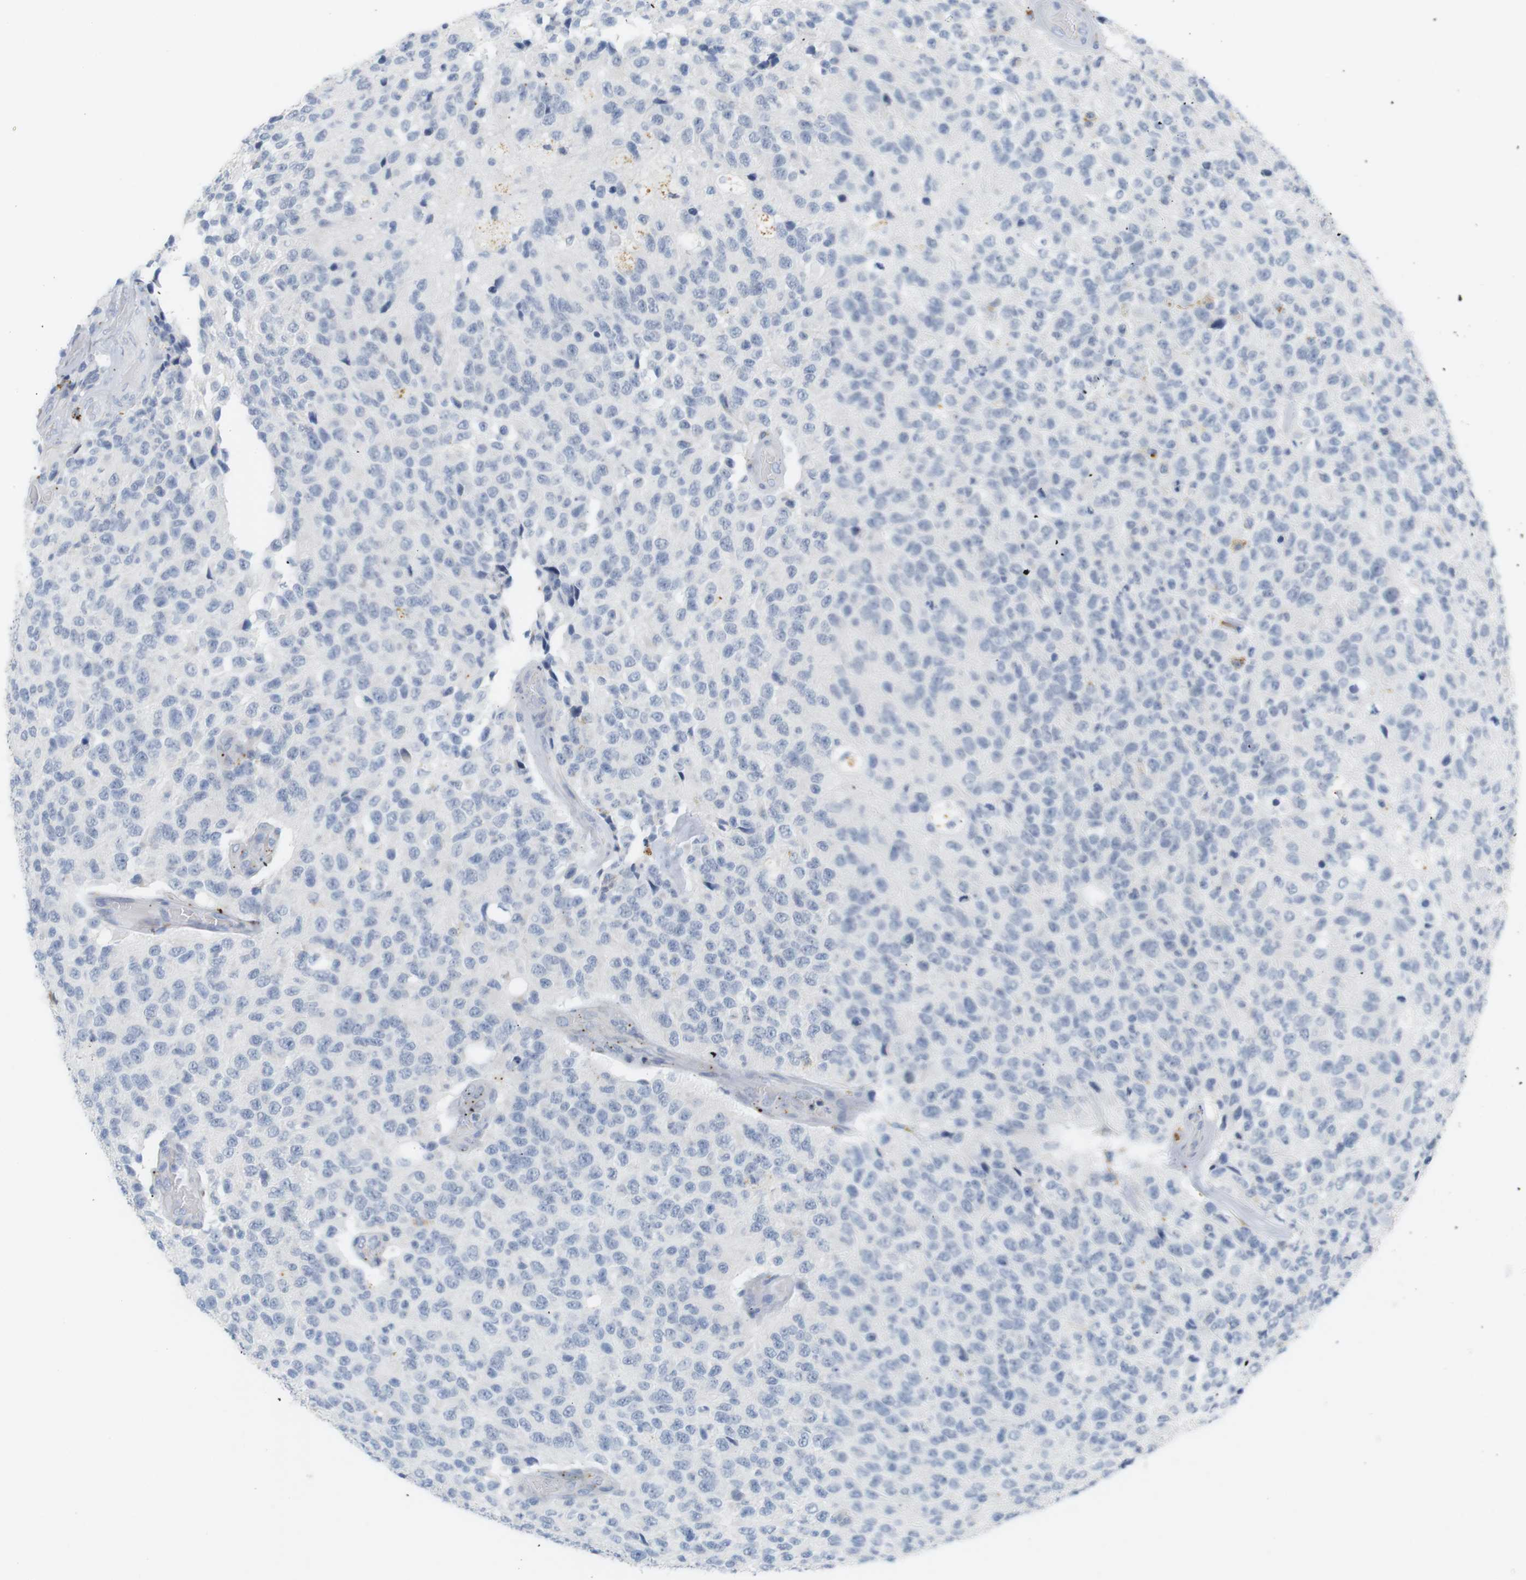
{"staining": {"intensity": "negative", "quantity": "none", "location": "none"}, "tissue": "glioma", "cell_type": "Tumor cells", "image_type": "cancer", "snomed": [{"axis": "morphology", "description": "Glioma, malignant, High grade"}, {"axis": "topography", "description": "pancreas cauda"}], "caption": "Glioma was stained to show a protein in brown. There is no significant positivity in tumor cells. (Immunohistochemistry (ihc), brightfield microscopy, high magnification).", "gene": "YIPF1", "patient": {"sex": "male", "age": 60}}